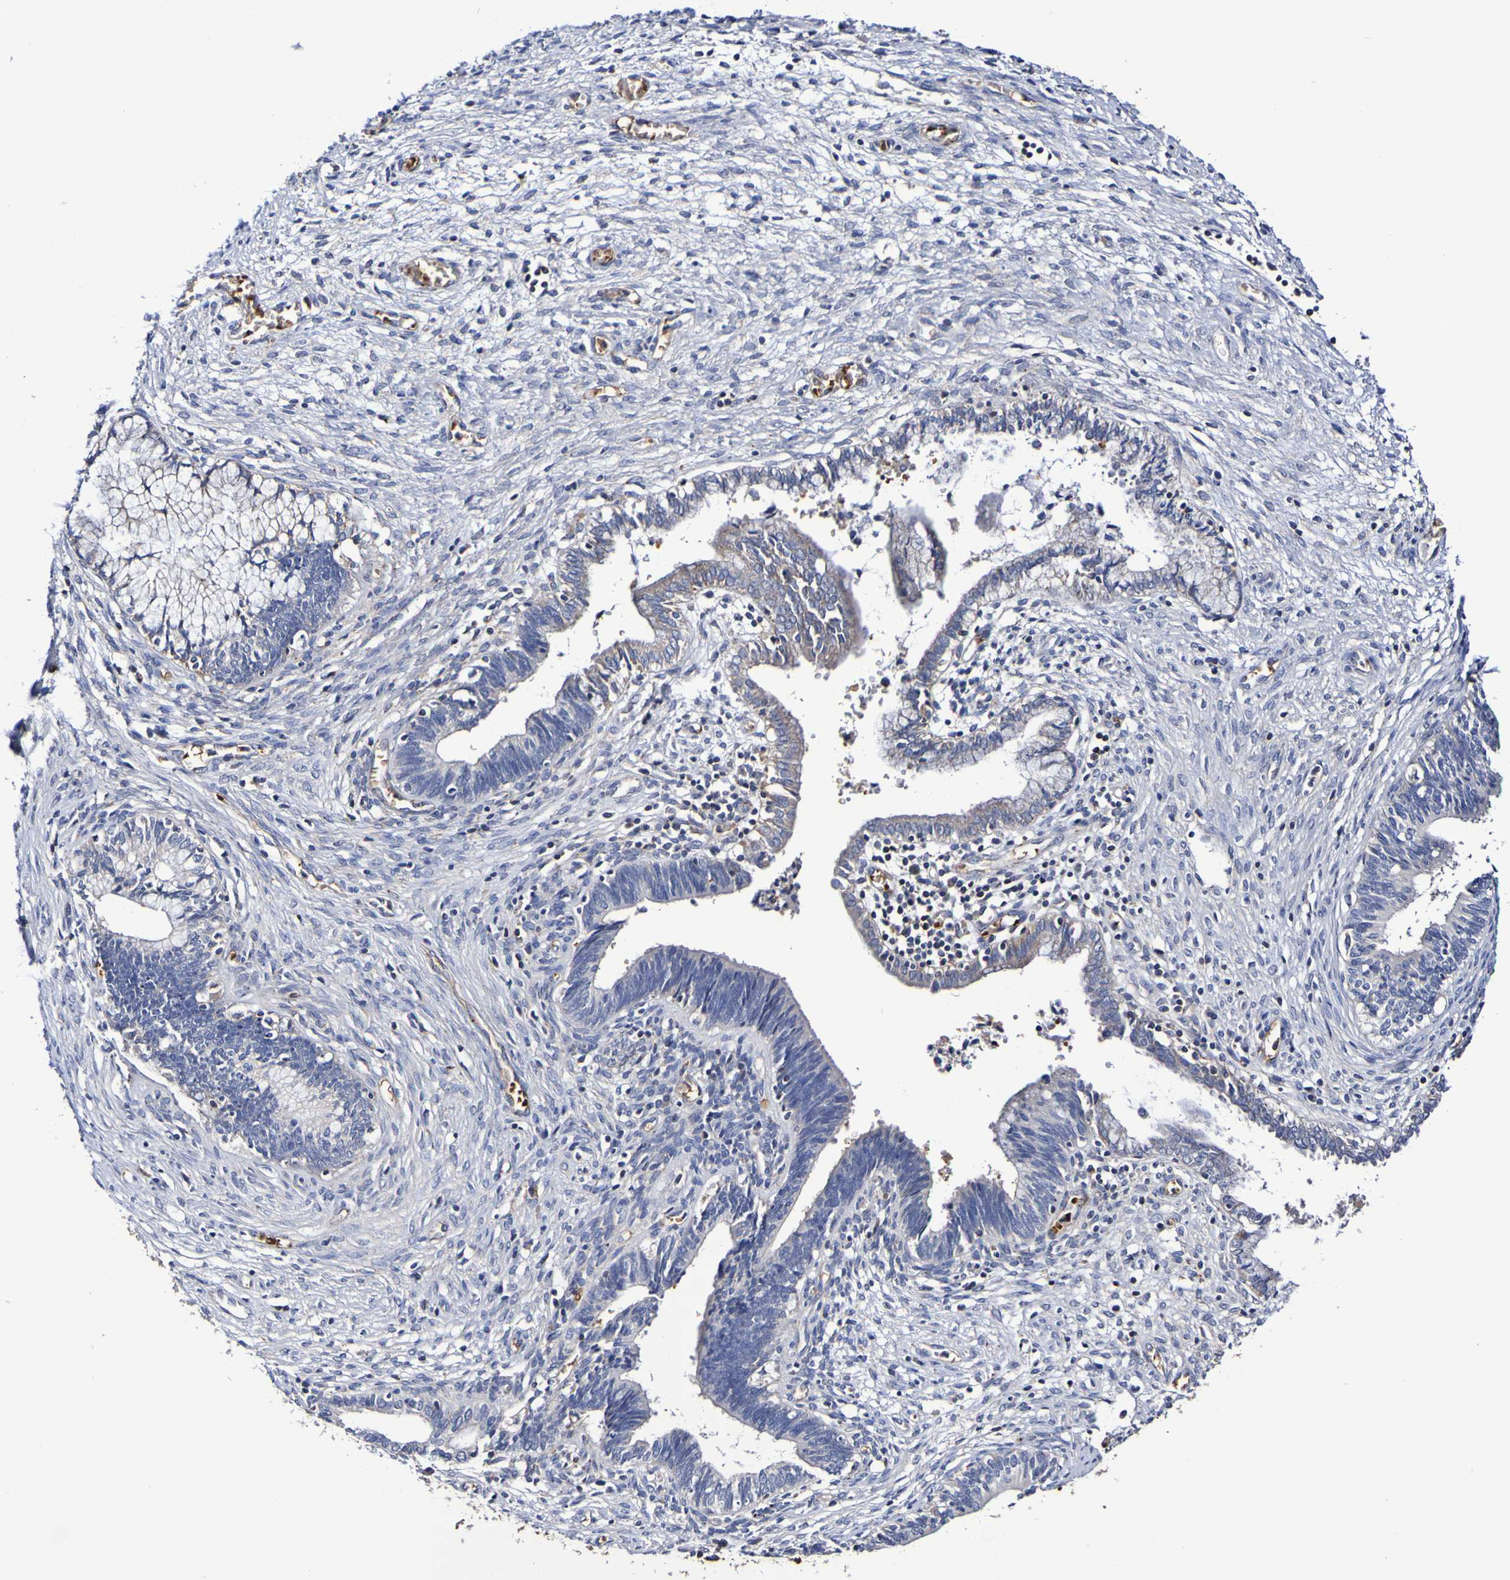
{"staining": {"intensity": "moderate", "quantity": "<25%", "location": "cytoplasmic/membranous"}, "tissue": "cervical cancer", "cell_type": "Tumor cells", "image_type": "cancer", "snomed": [{"axis": "morphology", "description": "Adenocarcinoma, NOS"}, {"axis": "topography", "description": "Cervix"}], "caption": "Cervical adenocarcinoma was stained to show a protein in brown. There is low levels of moderate cytoplasmic/membranous positivity in approximately <25% of tumor cells. Nuclei are stained in blue.", "gene": "WNT4", "patient": {"sex": "female", "age": 44}}